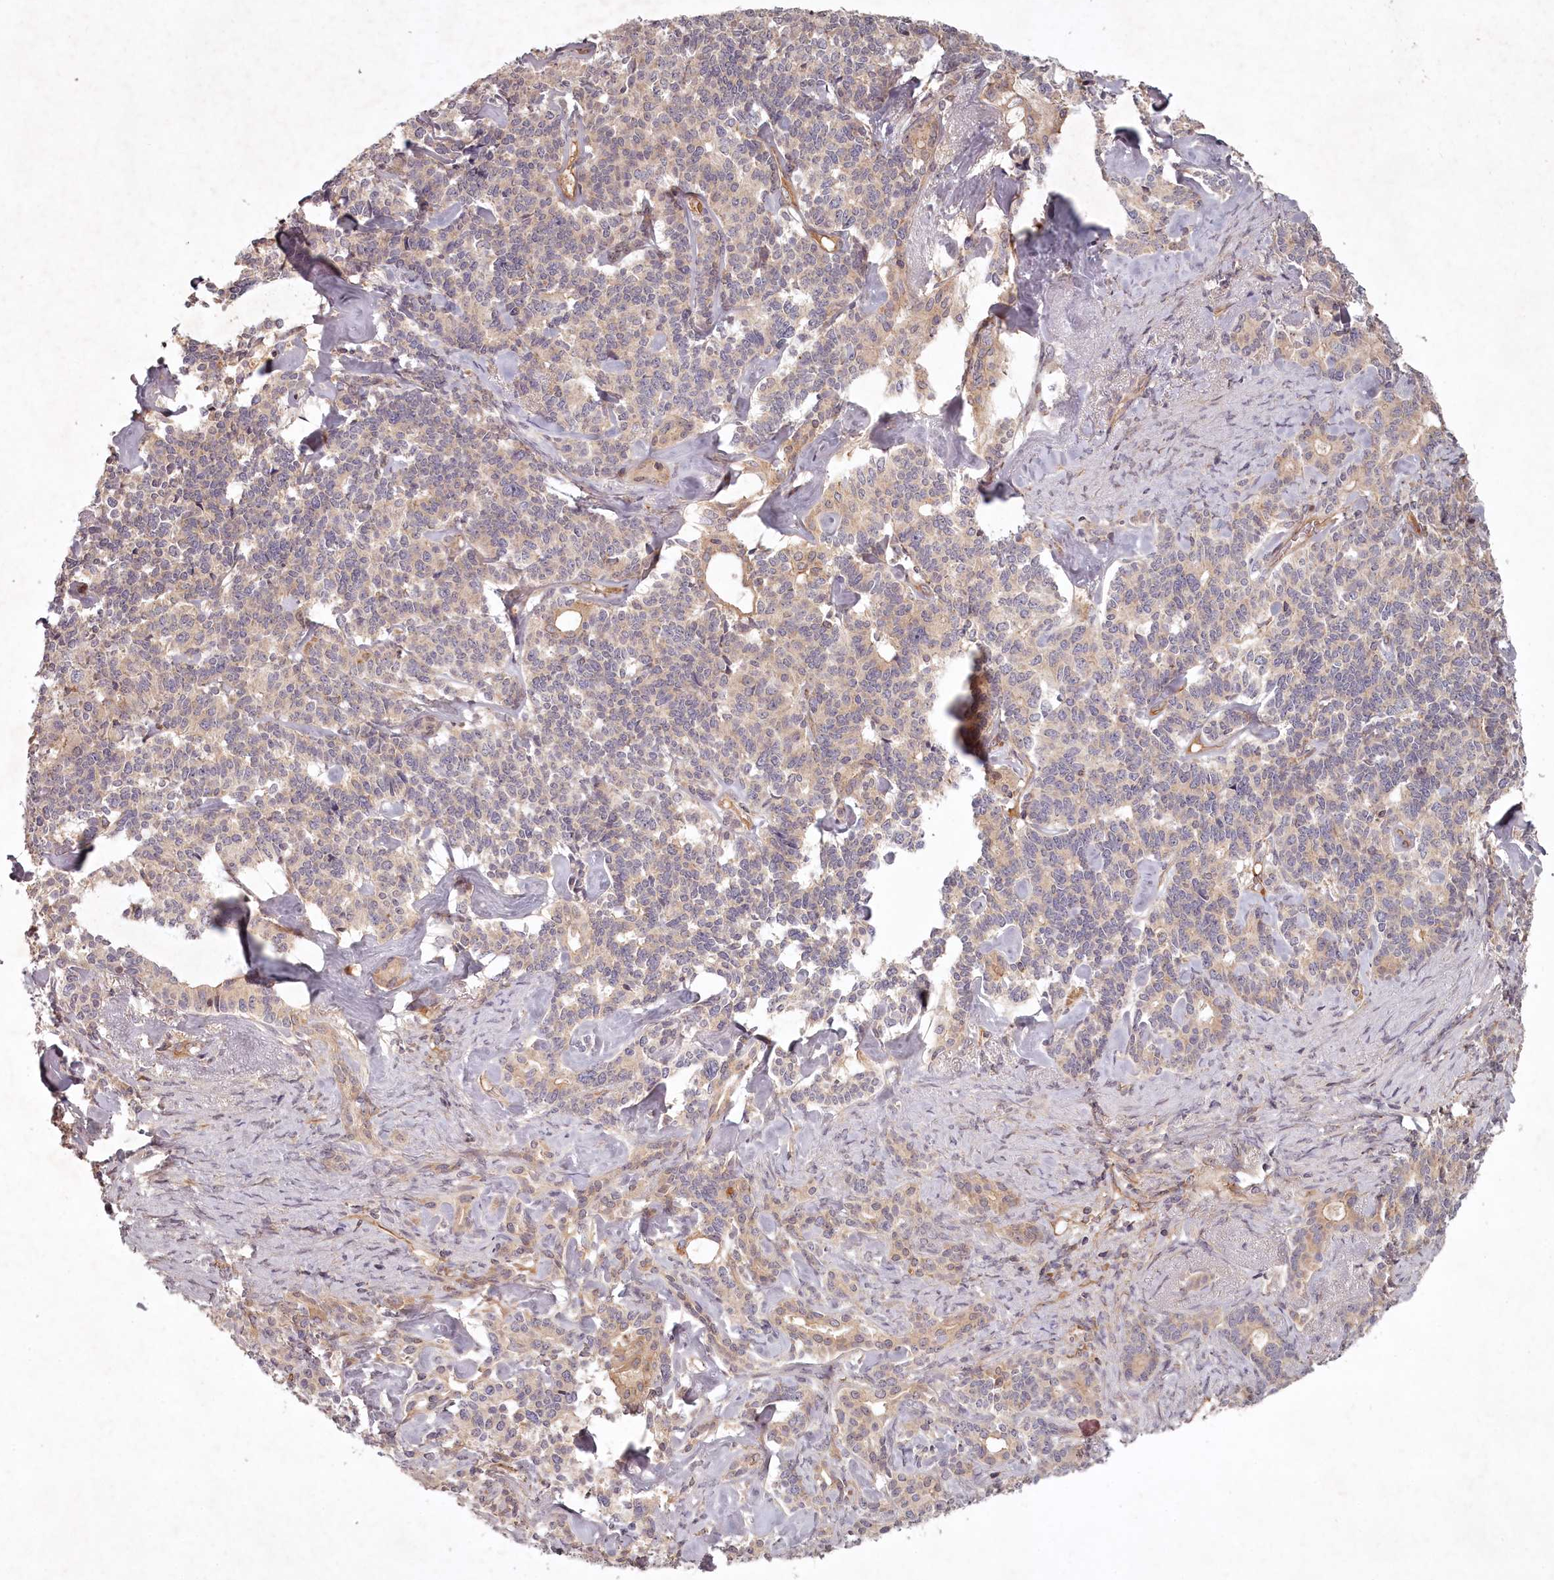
{"staining": {"intensity": "weak", "quantity": "<25%", "location": "cytoplasmic/membranous"}, "tissue": "pancreatic cancer", "cell_type": "Tumor cells", "image_type": "cancer", "snomed": [{"axis": "morphology", "description": "Adenocarcinoma, NOS"}, {"axis": "topography", "description": "Pancreas"}], "caption": "Human pancreatic cancer (adenocarcinoma) stained for a protein using immunohistochemistry reveals no positivity in tumor cells.", "gene": "TMIE", "patient": {"sex": "female", "age": 74}}